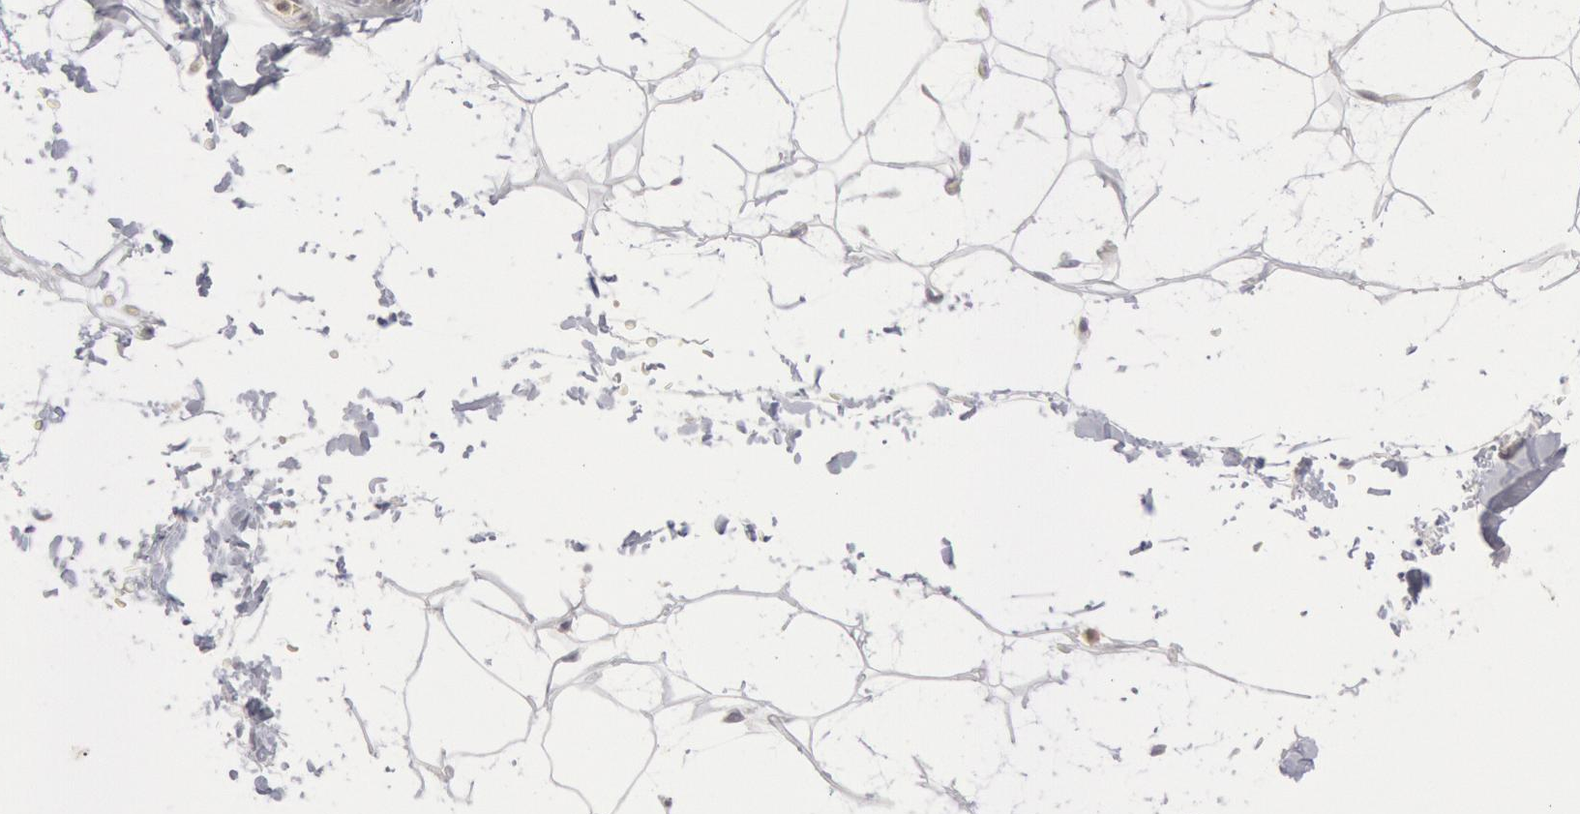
{"staining": {"intensity": "negative", "quantity": "none", "location": "none"}, "tissue": "adipose tissue", "cell_type": "Adipocytes", "image_type": "normal", "snomed": [{"axis": "morphology", "description": "Normal tissue, NOS"}, {"axis": "topography", "description": "Soft tissue"}], "caption": "High power microscopy histopathology image of an immunohistochemistry (IHC) image of unremarkable adipose tissue, revealing no significant expression in adipocytes. (DAB (3,3'-diaminobenzidine) immunohistochemistry with hematoxylin counter stain).", "gene": "WDHD1", "patient": {"sex": "male", "age": 72}}